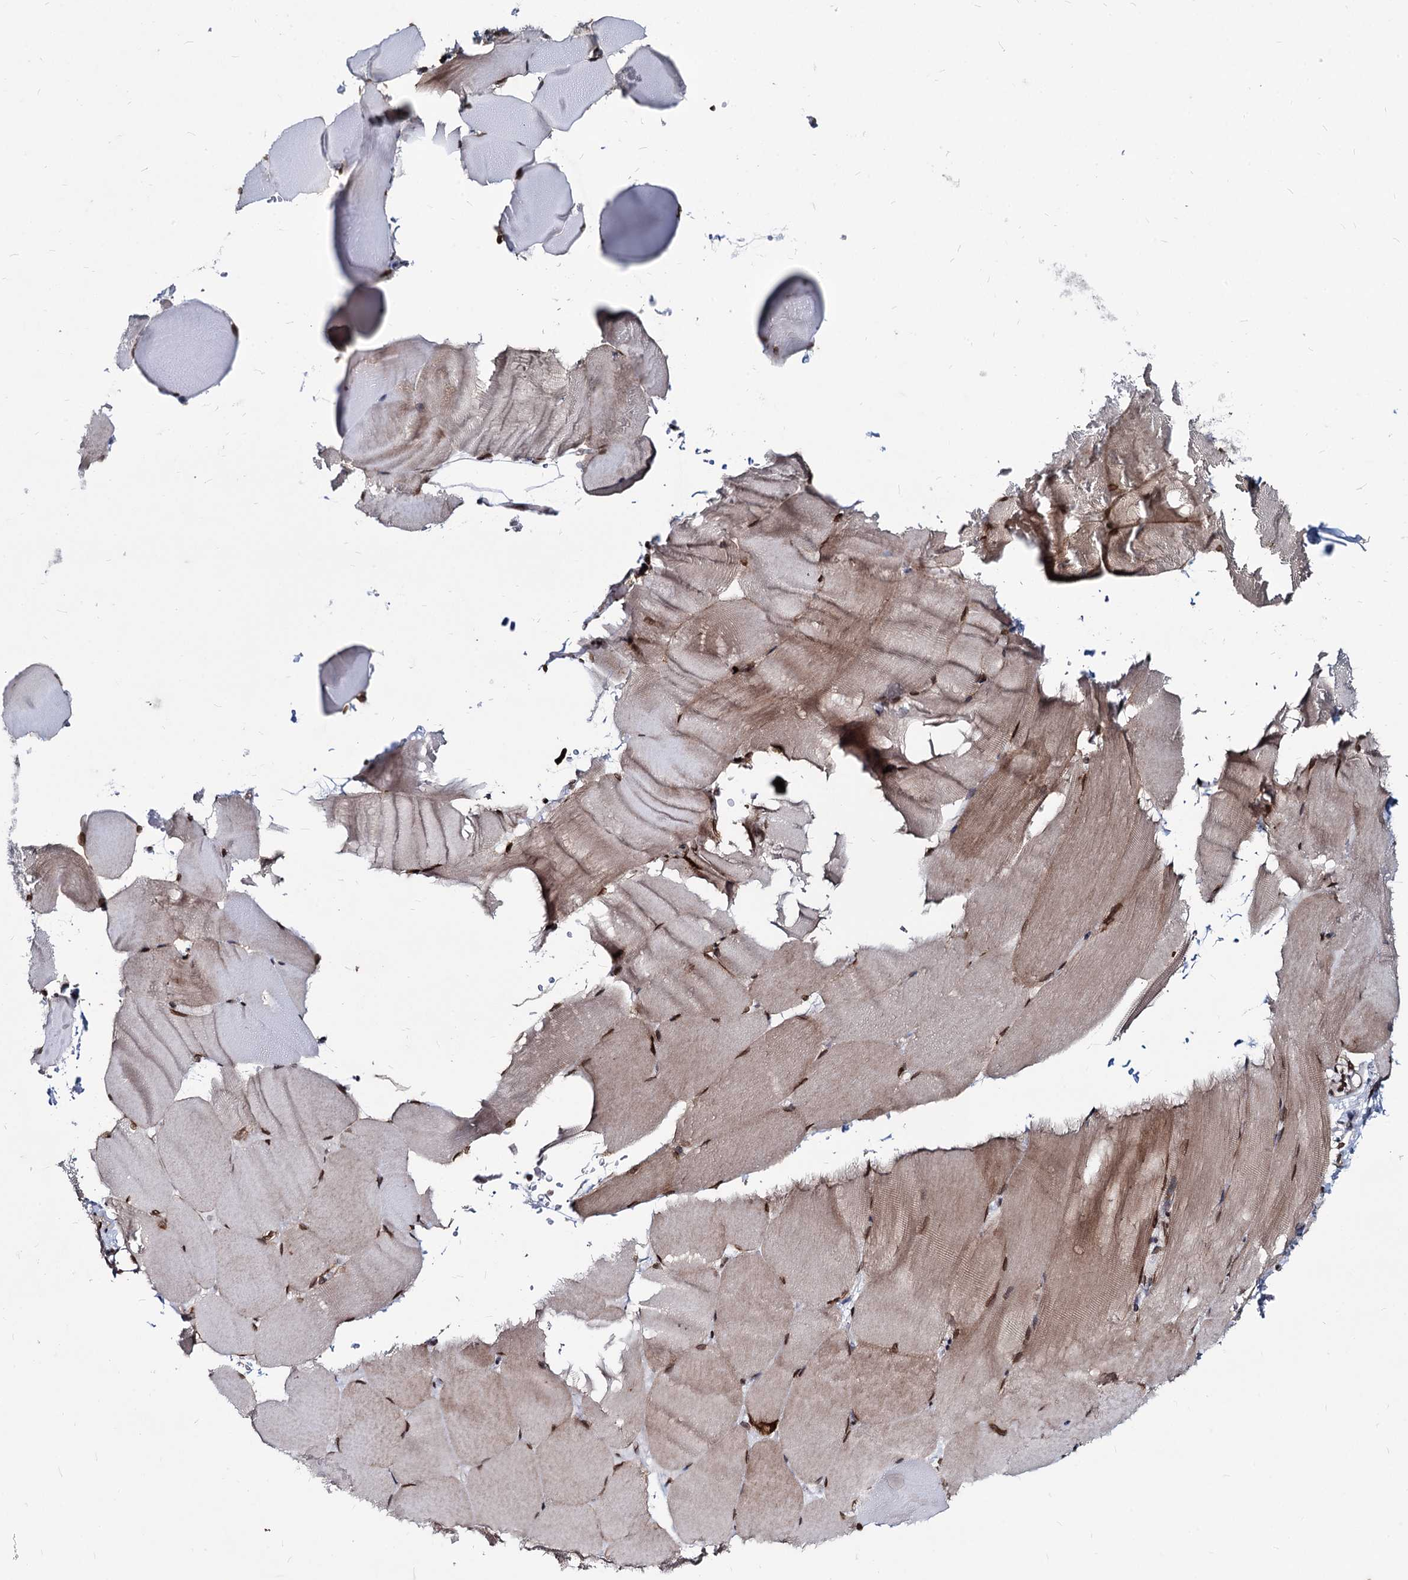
{"staining": {"intensity": "moderate", "quantity": ">75%", "location": "cytoplasmic/membranous,nuclear"}, "tissue": "skeletal muscle", "cell_type": "Myocytes", "image_type": "normal", "snomed": [{"axis": "morphology", "description": "Normal tissue, NOS"}, {"axis": "topography", "description": "Skeletal muscle"}, {"axis": "topography", "description": "Parathyroid gland"}], "caption": "A brown stain shows moderate cytoplasmic/membranous,nuclear expression of a protein in myocytes of normal human skeletal muscle. (DAB (3,3'-diaminobenzidine) IHC, brown staining for protein, blue staining for nuclei).", "gene": "RNF6", "patient": {"sex": "female", "age": 37}}